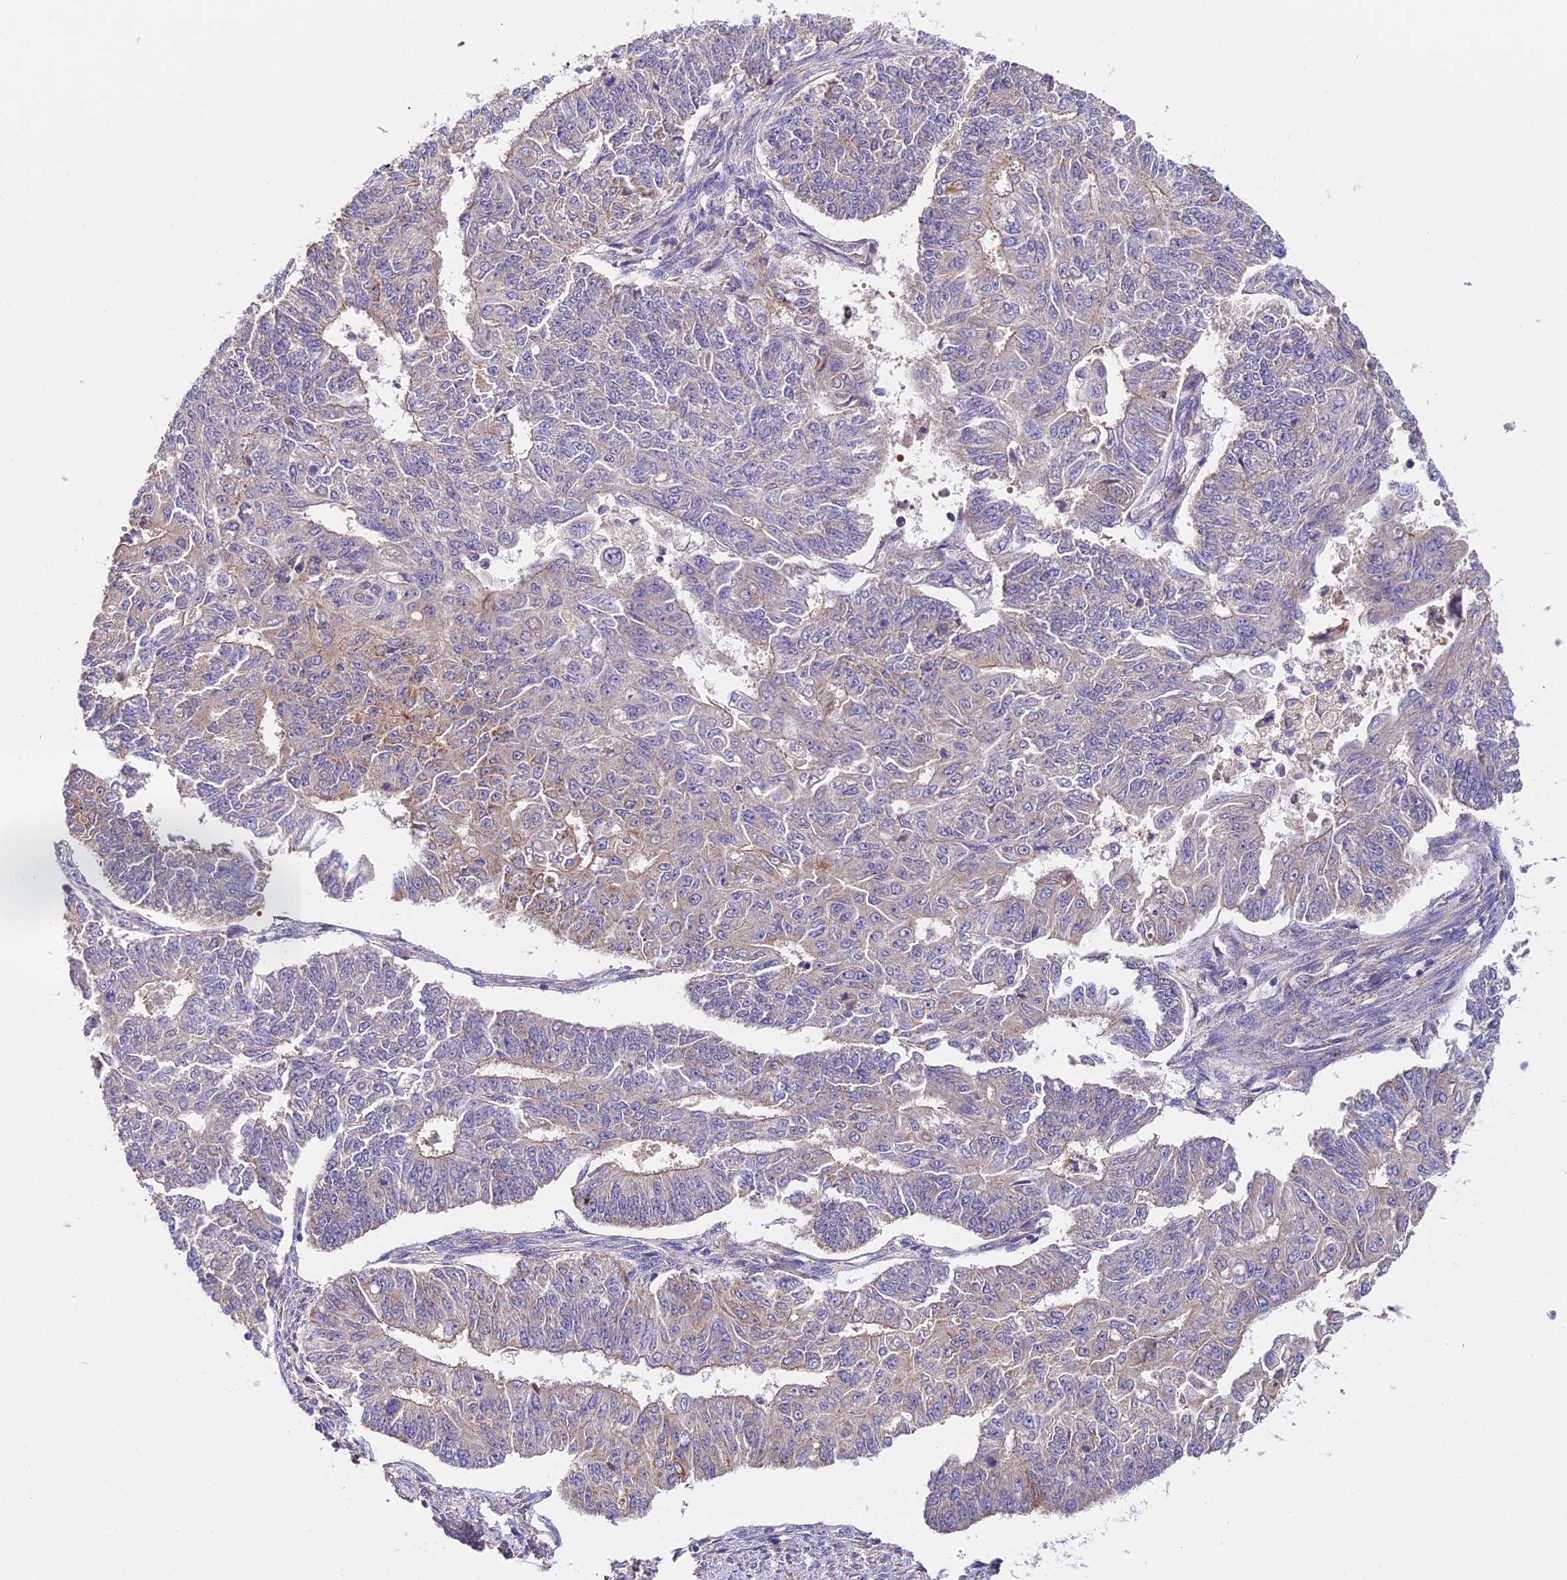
{"staining": {"intensity": "weak", "quantity": "<25%", "location": "cytoplasmic/membranous"}, "tissue": "endometrial cancer", "cell_type": "Tumor cells", "image_type": "cancer", "snomed": [{"axis": "morphology", "description": "Adenocarcinoma, NOS"}, {"axis": "topography", "description": "Endometrium"}], "caption": "High power microscopy image of an IHC micrograph of endometrial adenocarcinoma, revealing no significant positivity in tumor cells. (DAB immunohistochemistry (IHC), high magnification).", "gene": "ZBED8", "patient": {"sex": "female", "age": 32}}